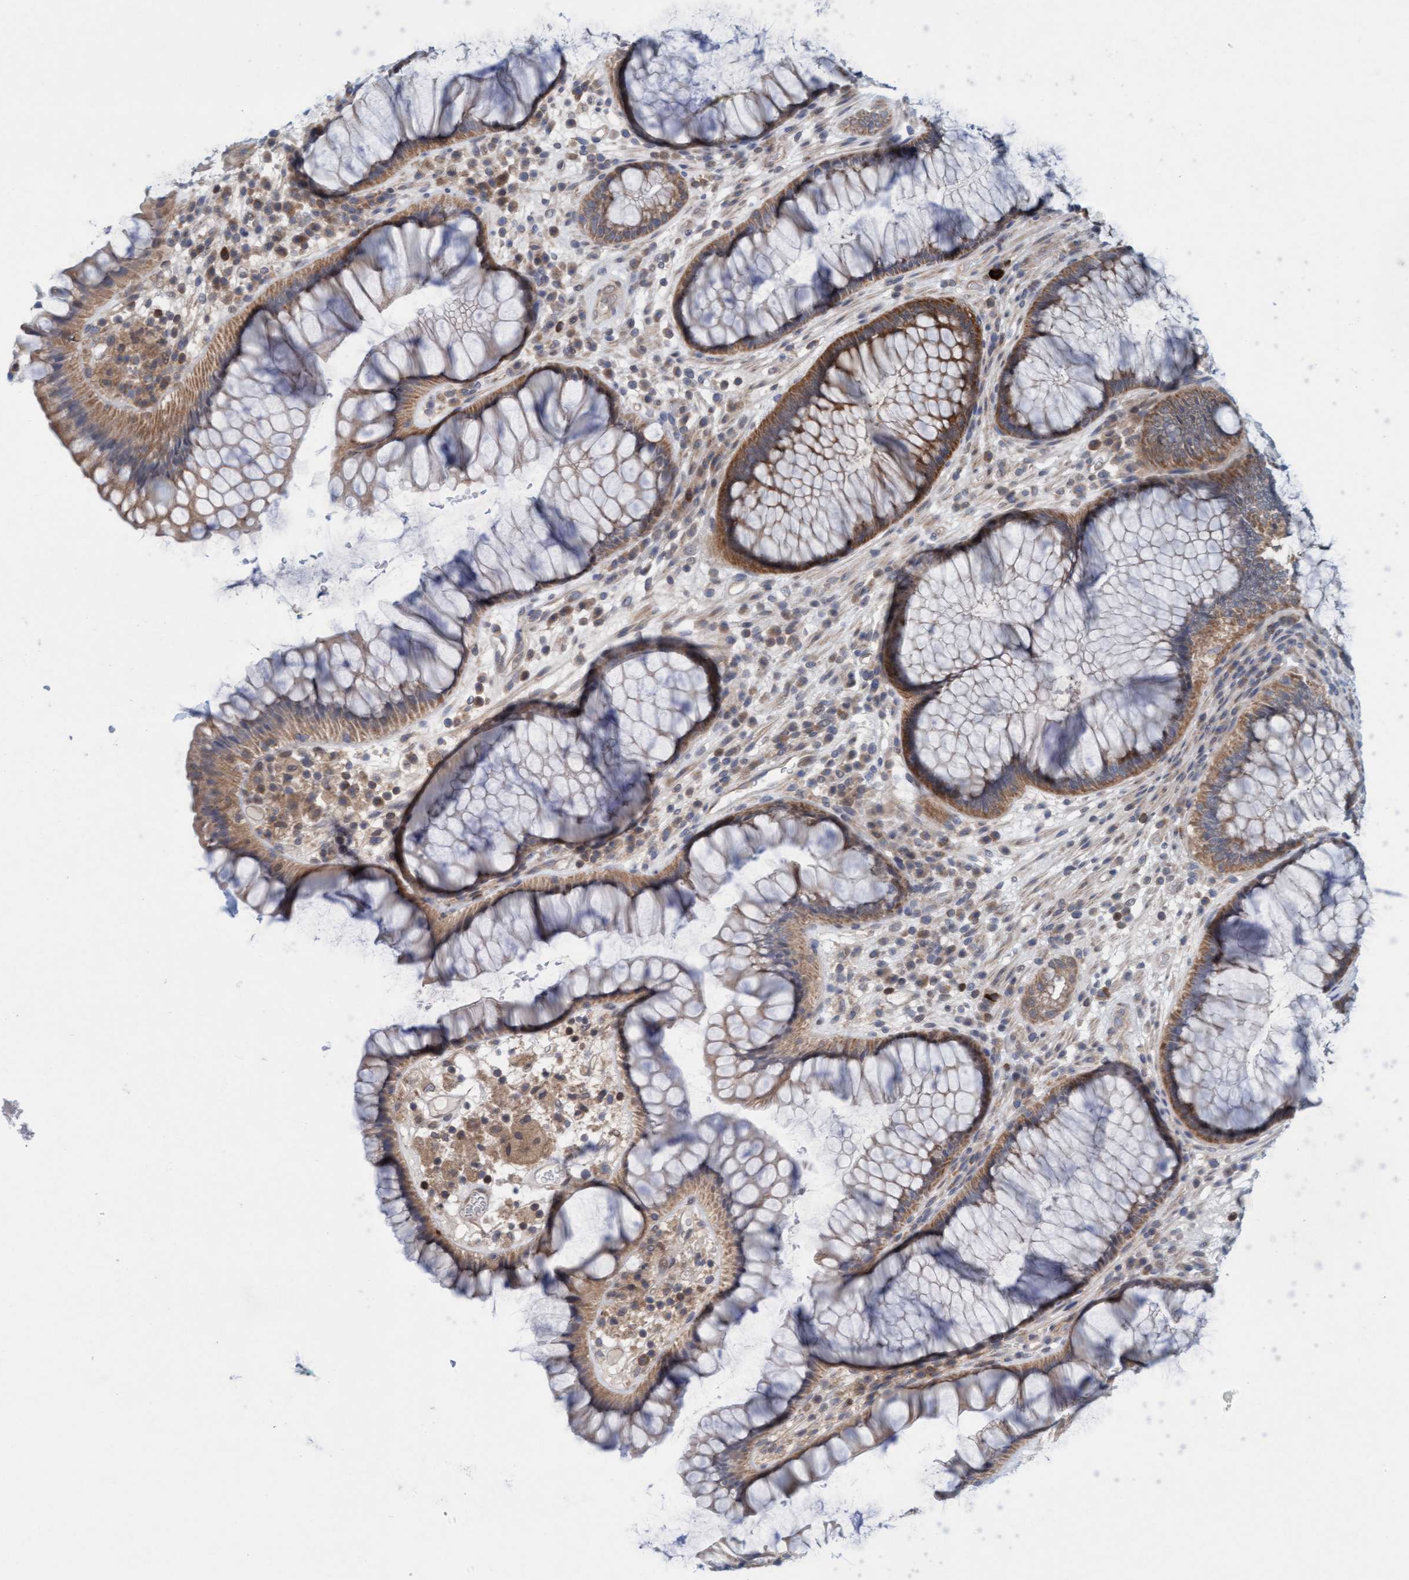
{"staining": {"intensity": "moderate", "quantity": ">75%", "location": "cytoplasmic/membranous"}, "tissue": "rectum", "cell_type": "Glandular cells", "image_type": "normal", "snomed": [{"axis": "morphology", "description": "Normal tissue, NOS"}, {"axis": "topography", "description": "Rectum"}], "caption": "Protein expression analysis of benign human rectum reveals moderate cytoplasmic/membranous expression in about >75% of glandular cells.", "gene": "KLHL25", "patient": {"sex": "male", "age": 51}}